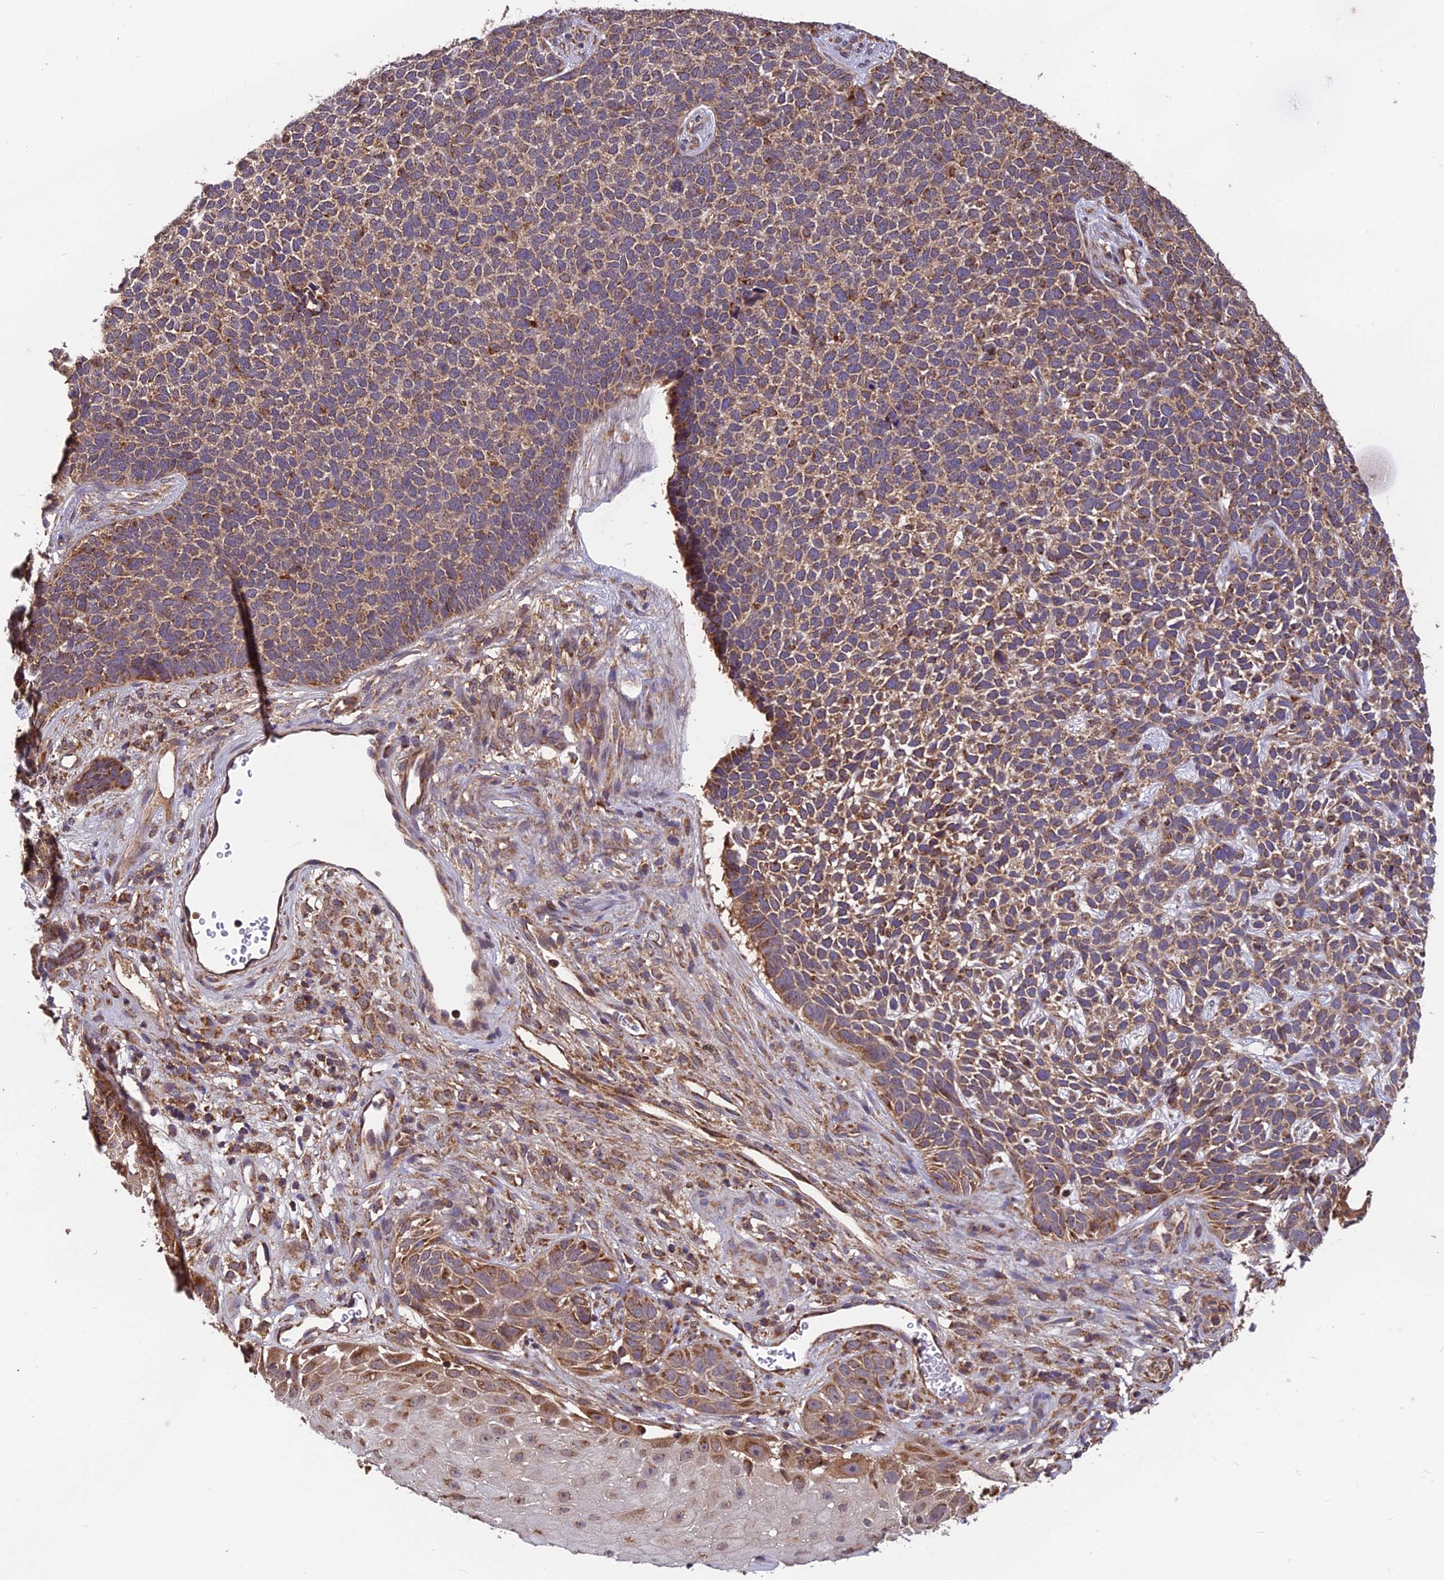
{"staining": {"intensity": "moderate", "quantity": ">75%", "location": "cytoplasmic/membranous"}, "tissue": "skin cancer", "cell_type": "Tumor cells", "image_type": "cancer", "snomed": [{"axis": "morphology", "description": "Basal cell carcinoma"}, {"axis": "topography", "description": "Skin"}], "caption": "A micrograph showing moderate cytoplasmic/membranous staining in approximately >75% of tumor cells in skin cancer (basal cell carcinoma), as visualized by brown immunohistochemical staining.", "gene": "CCDC15", "patient": {"sex": "female", "age": 84}}